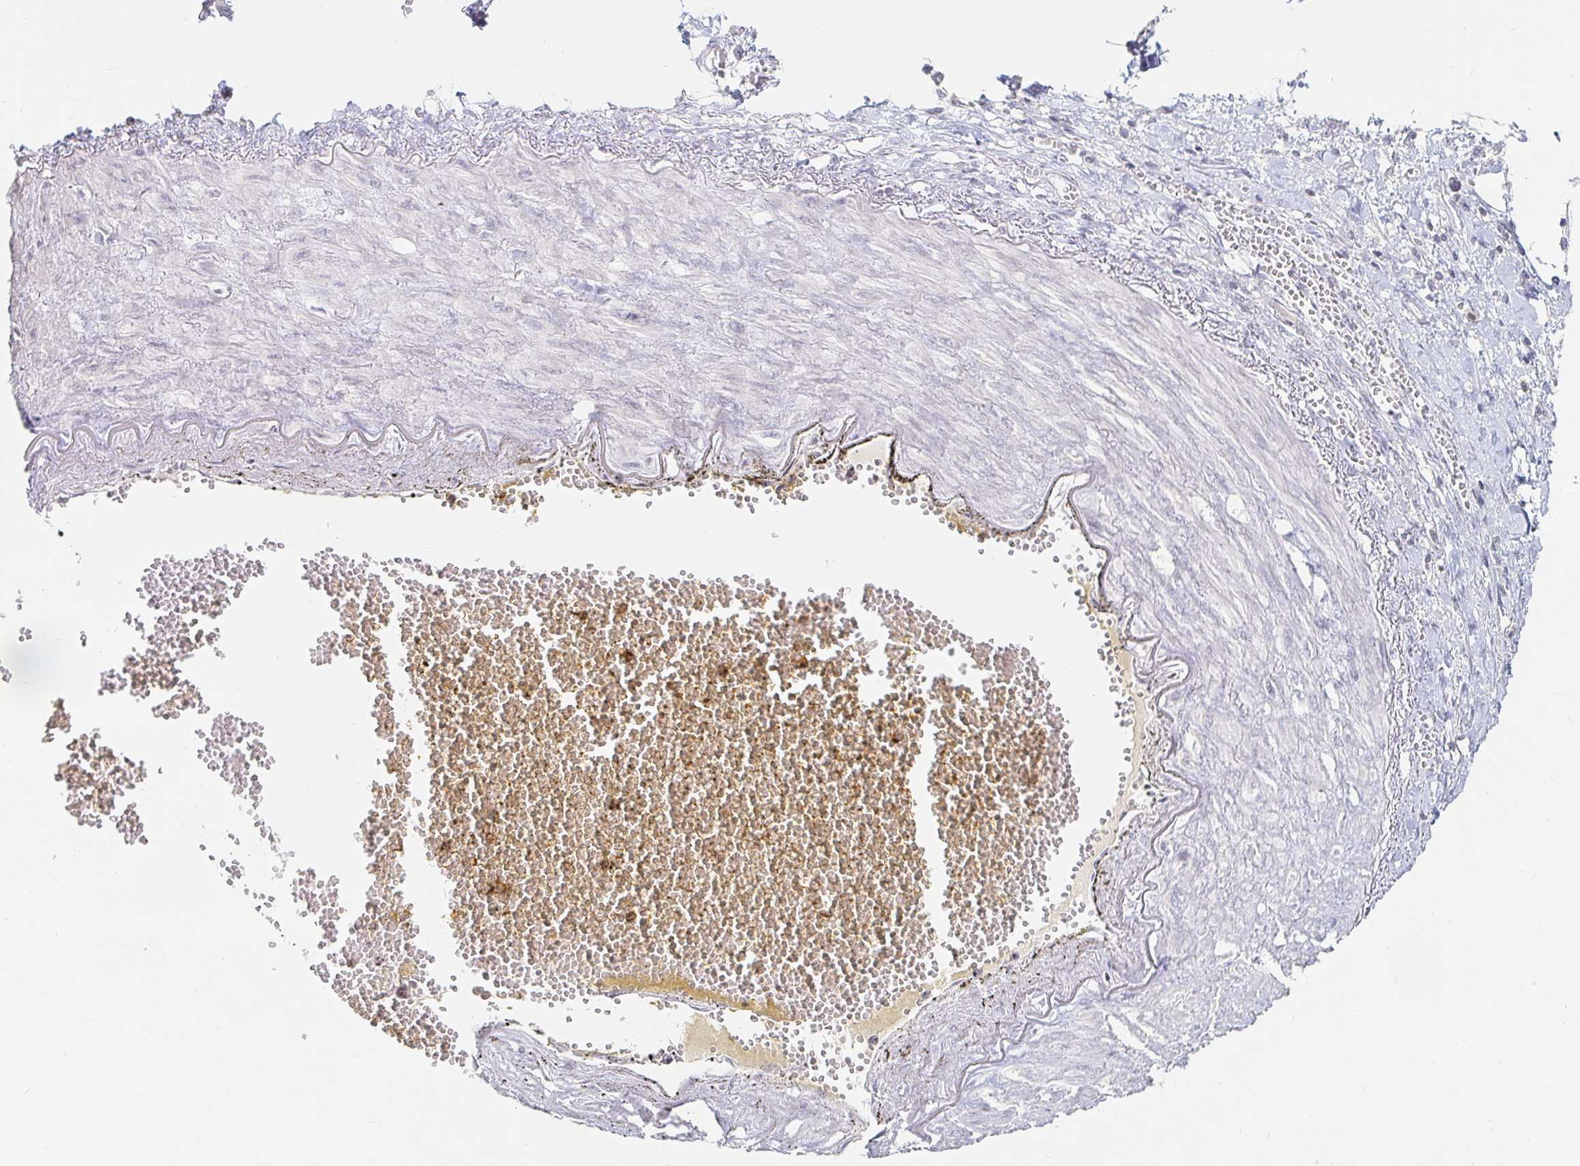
{"staining": {"intensity": "negative", "quantity": "none", "location": "none"}, "tissue": "pancreatic cancer", "cell_type": "Tumor cells", "image_type": "cancer", "snomed": [{"axis": "morphology", "description": "Adenocarcinoma, NOS"}, {"axis": "topography", "description": "Pancreas"}], "caption": "IHC histopathology image of neoplastic tissue: pancreatic cancer stained with DAB (3,3'-diaminobenzidine) exhibits no significant protein staining in tumor cells. Nuclei are stained in blue.", "gene": "NME9", "patient": {"sex": "female", "age": 73}}